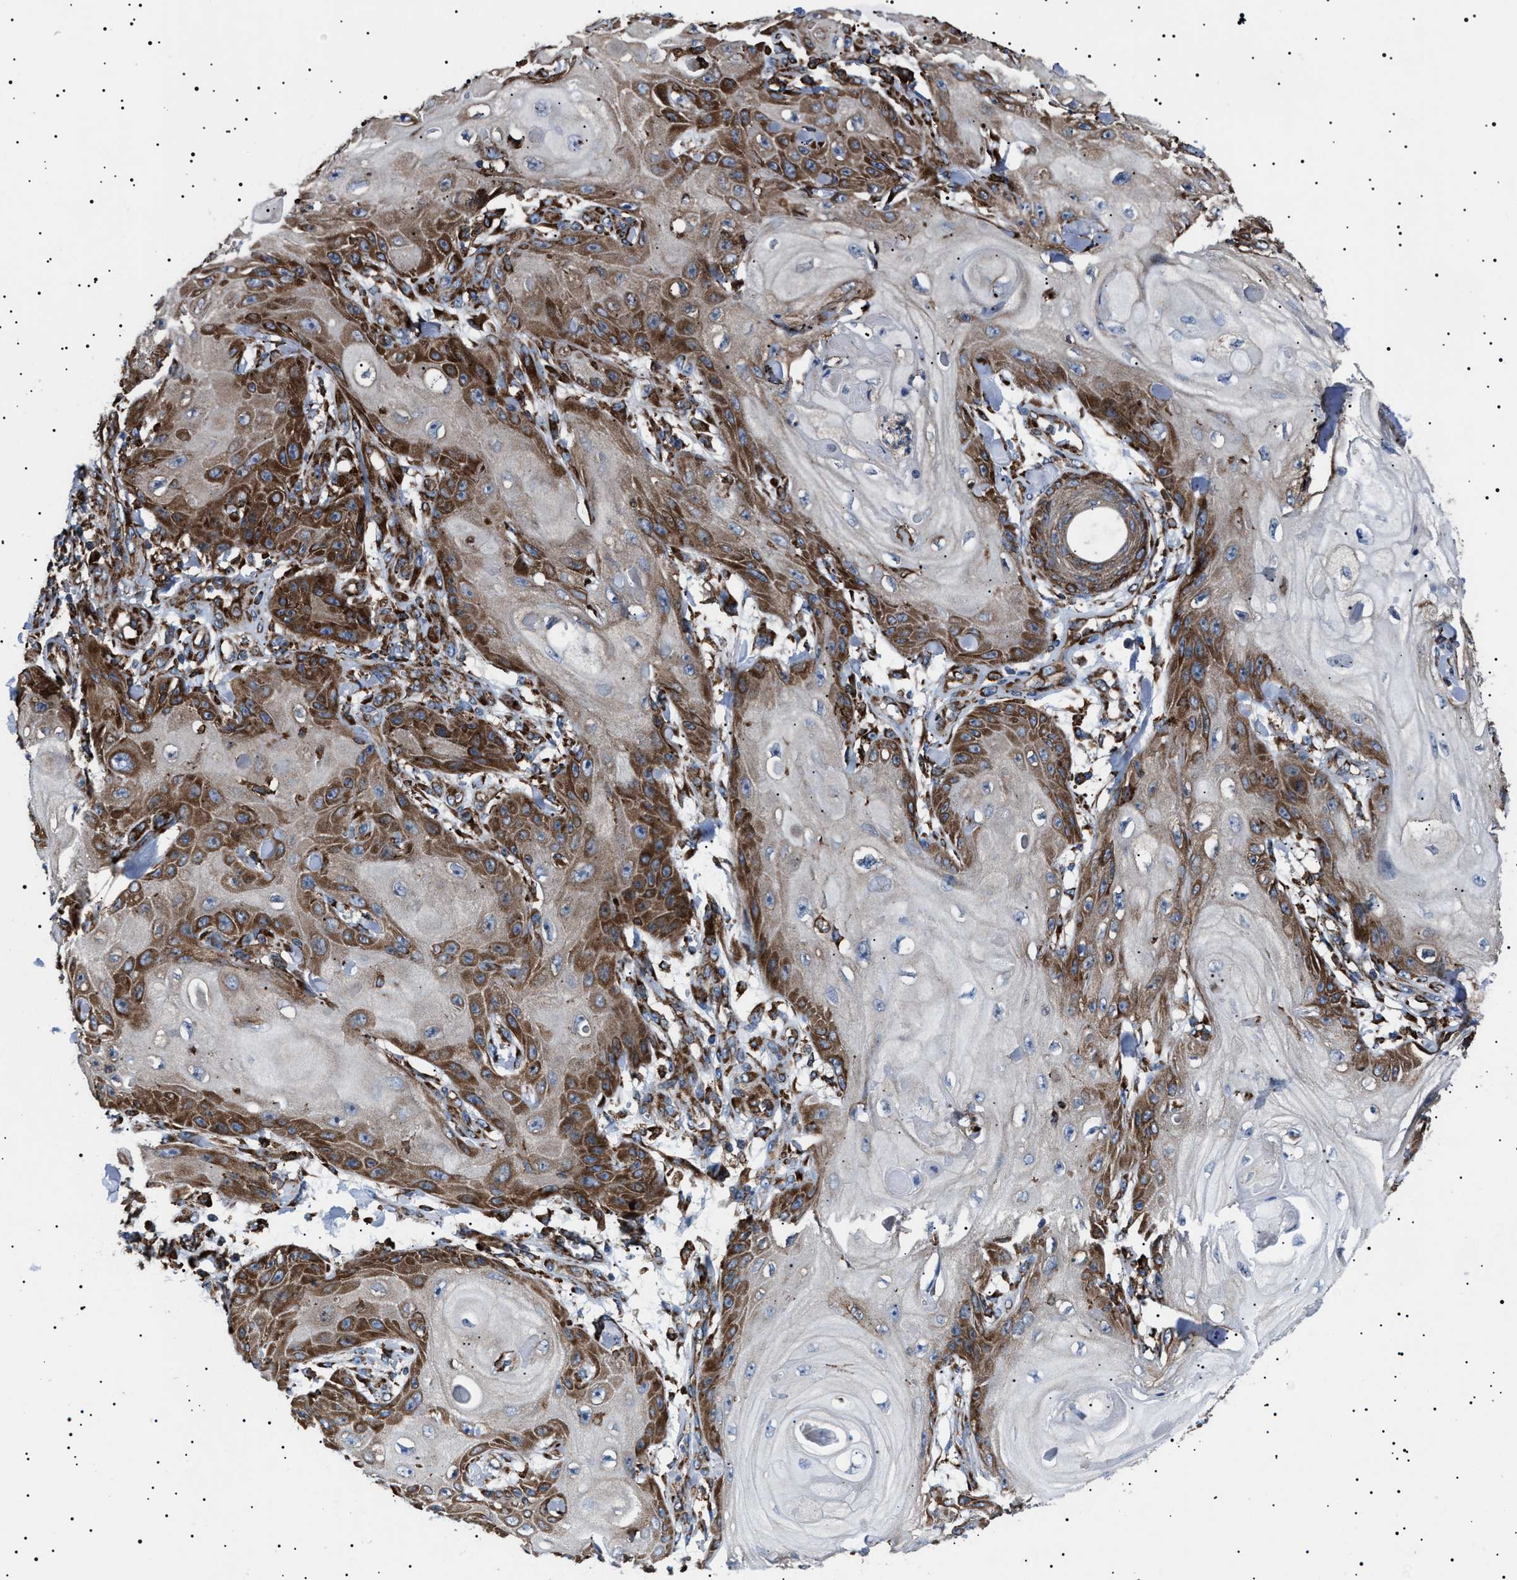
{"staining": {"intensity": "strong", "quantity": ">75%", "location": "cytoplasmic/membranous"}, "tissue": "skin cancer", "cell_type": "Tumor cells", "image_type": "cancer", "snomed": [{"axis": "morphology", "description": "Squamous cell carcinoma, NOS"}, {"axis": "topography", "description": "Skin"}], "caption": "Protein staining of skin squamous cell carcinoma tissue reveals strong cytoplasmic/membranous positivity in approximately >75% of tumor cells.", "gene": "TOP1MT", "patient": {"sex": "male", "age": 74}}